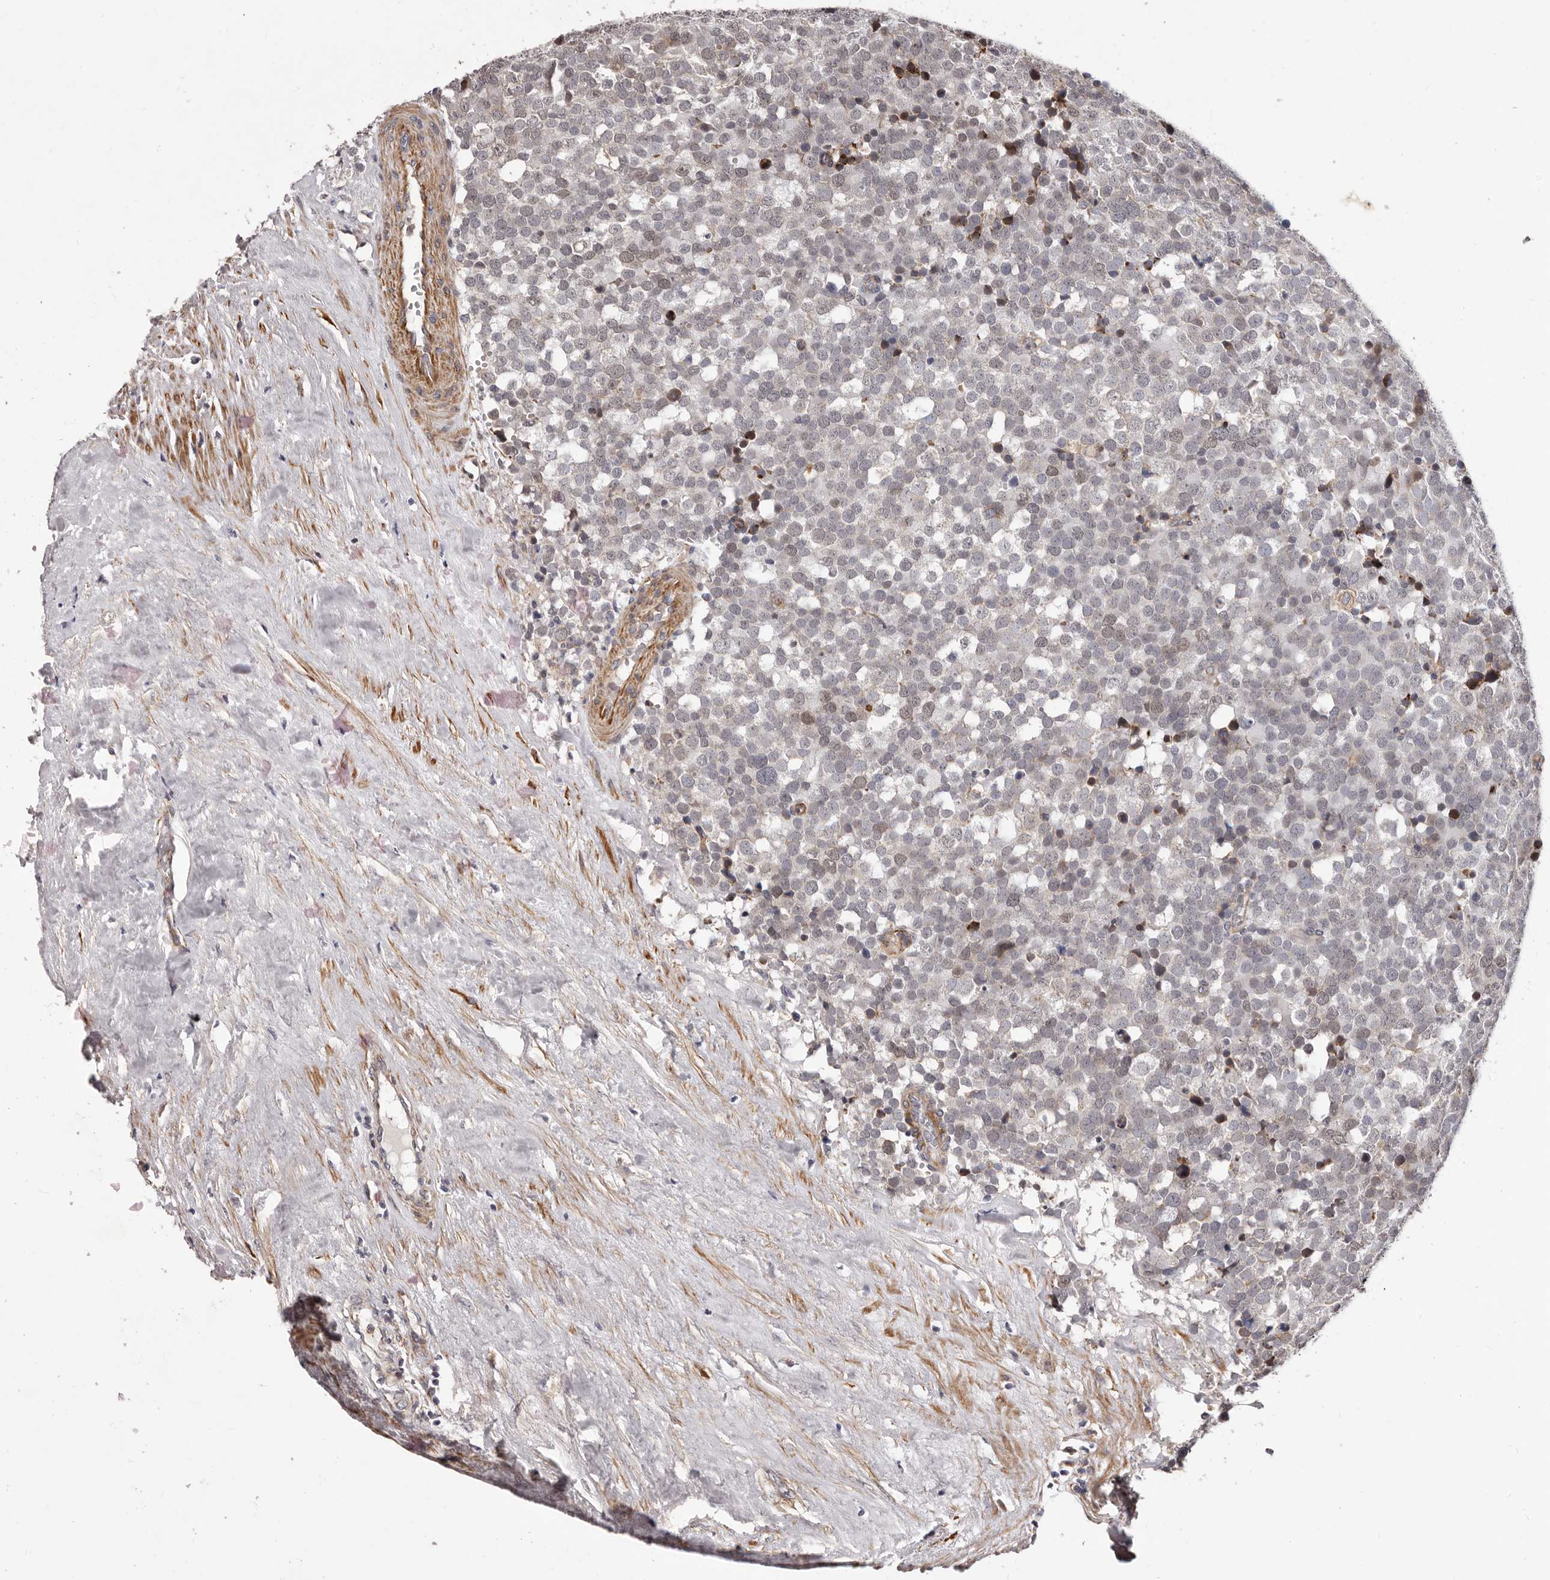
{"staining": {"intensity": "weak", "quantity": "<25%", "location": "cytoplasmic/membranous"}, "tissue": "testis cancer", "cell_type": "Tumor cells", "image_type": "cancer", "snomed": [{"axis": "morphology", "description": "Seminoma, NOS"}, {"axis": "topography", "description": "Testis"}], "caption": "High magnification brightfield microscopy of testis seminoma stained with DAB (3,3'-diaminobenzidine) (brown) and counterstained with hematoxylin (blue): tumor cells show no significant positivity.", "gene": "ALPK1", "patient": {"sex": "male", "age": 71}}